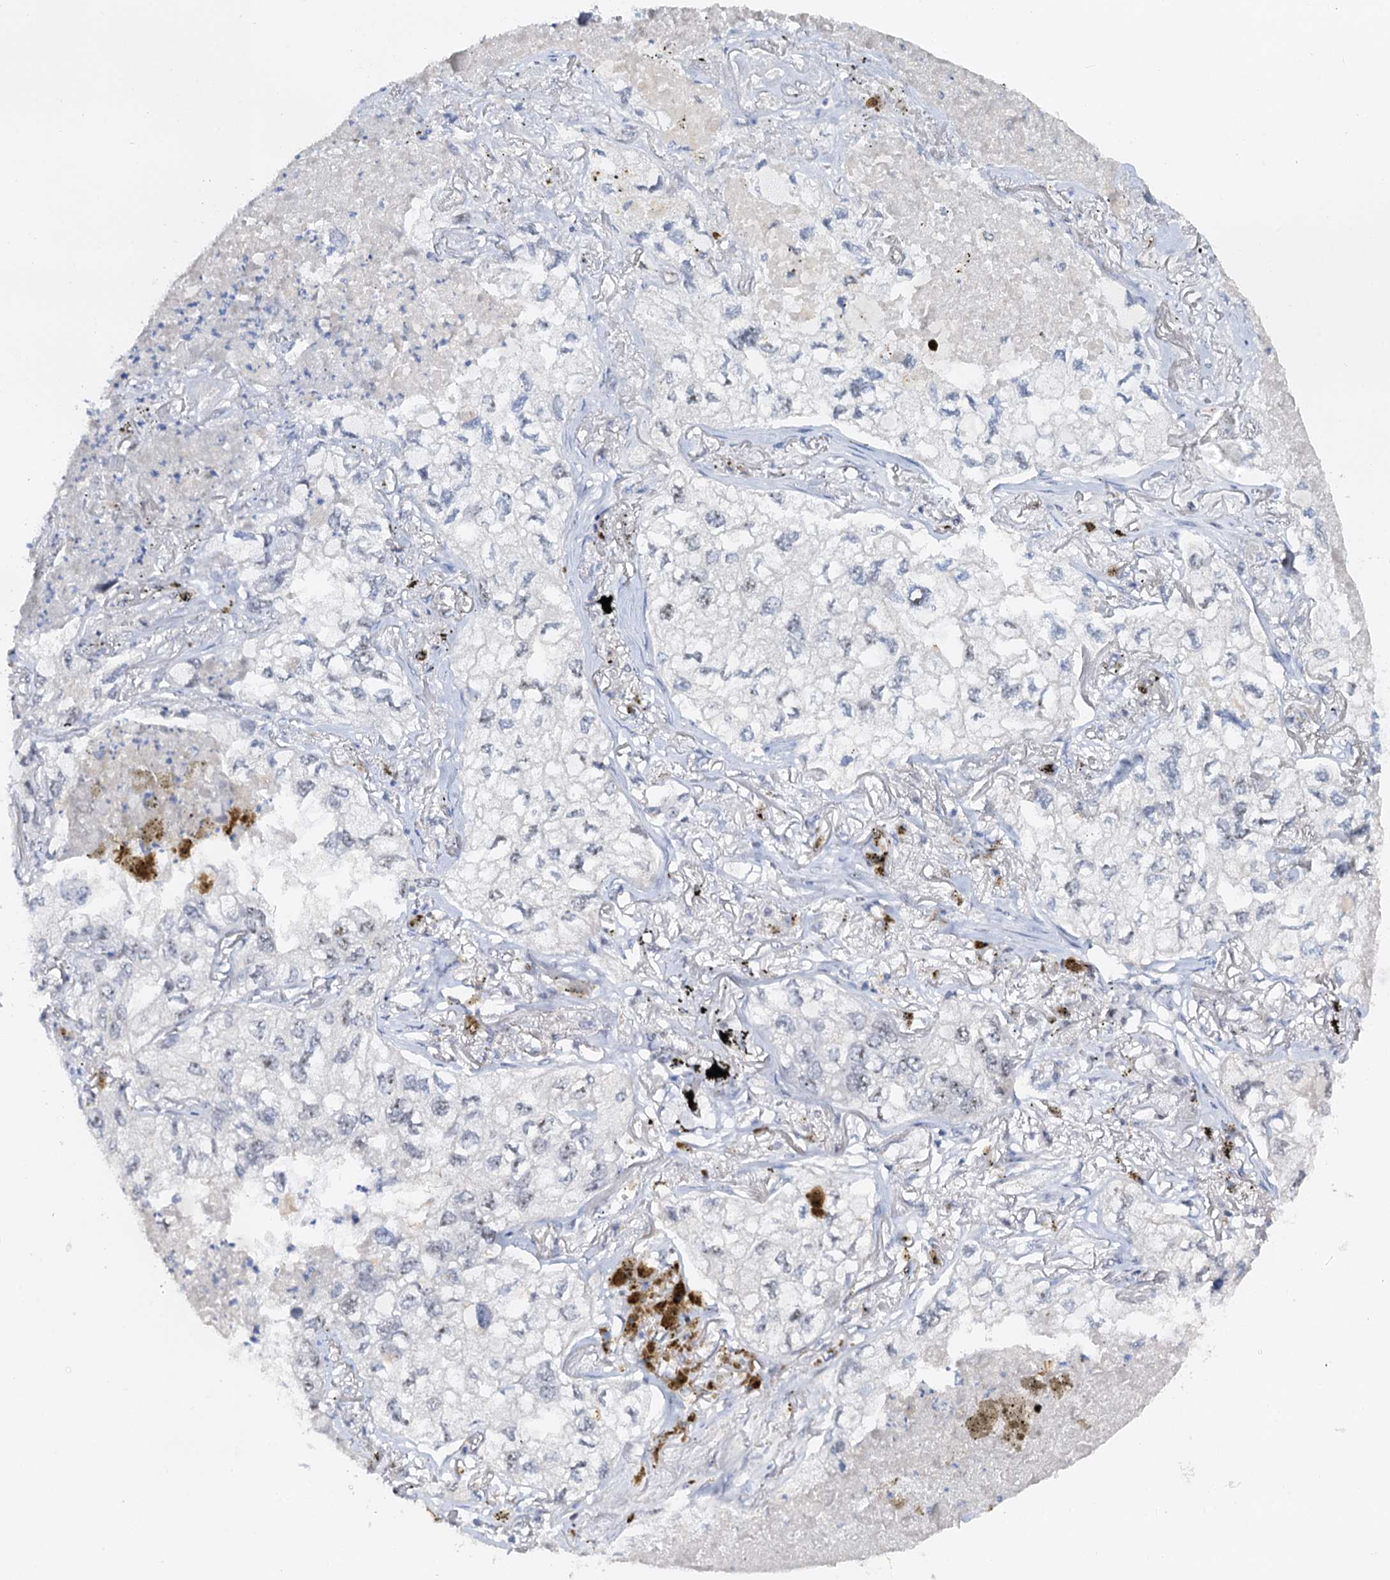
{"staining": {"intensity": "negative", "quantity": "none", "location": "none"}, "tissue": "lung cancer", "cell_type": "Tumor cells", "image_type": "cancer", "snomed": [{"axis": "morphology", "description": "Adenocarcinoma, NOS"}, {"axis": "topography", "description": "Lung"}], "caption": "Micrograph shows no significant protein staining in tumor cells of lung cancer (adenocarcinoma). (DAB IHC with hematoxylin counter stain).", "gene": "NOP2", "patient": {"sex": "male", "age": 65}}